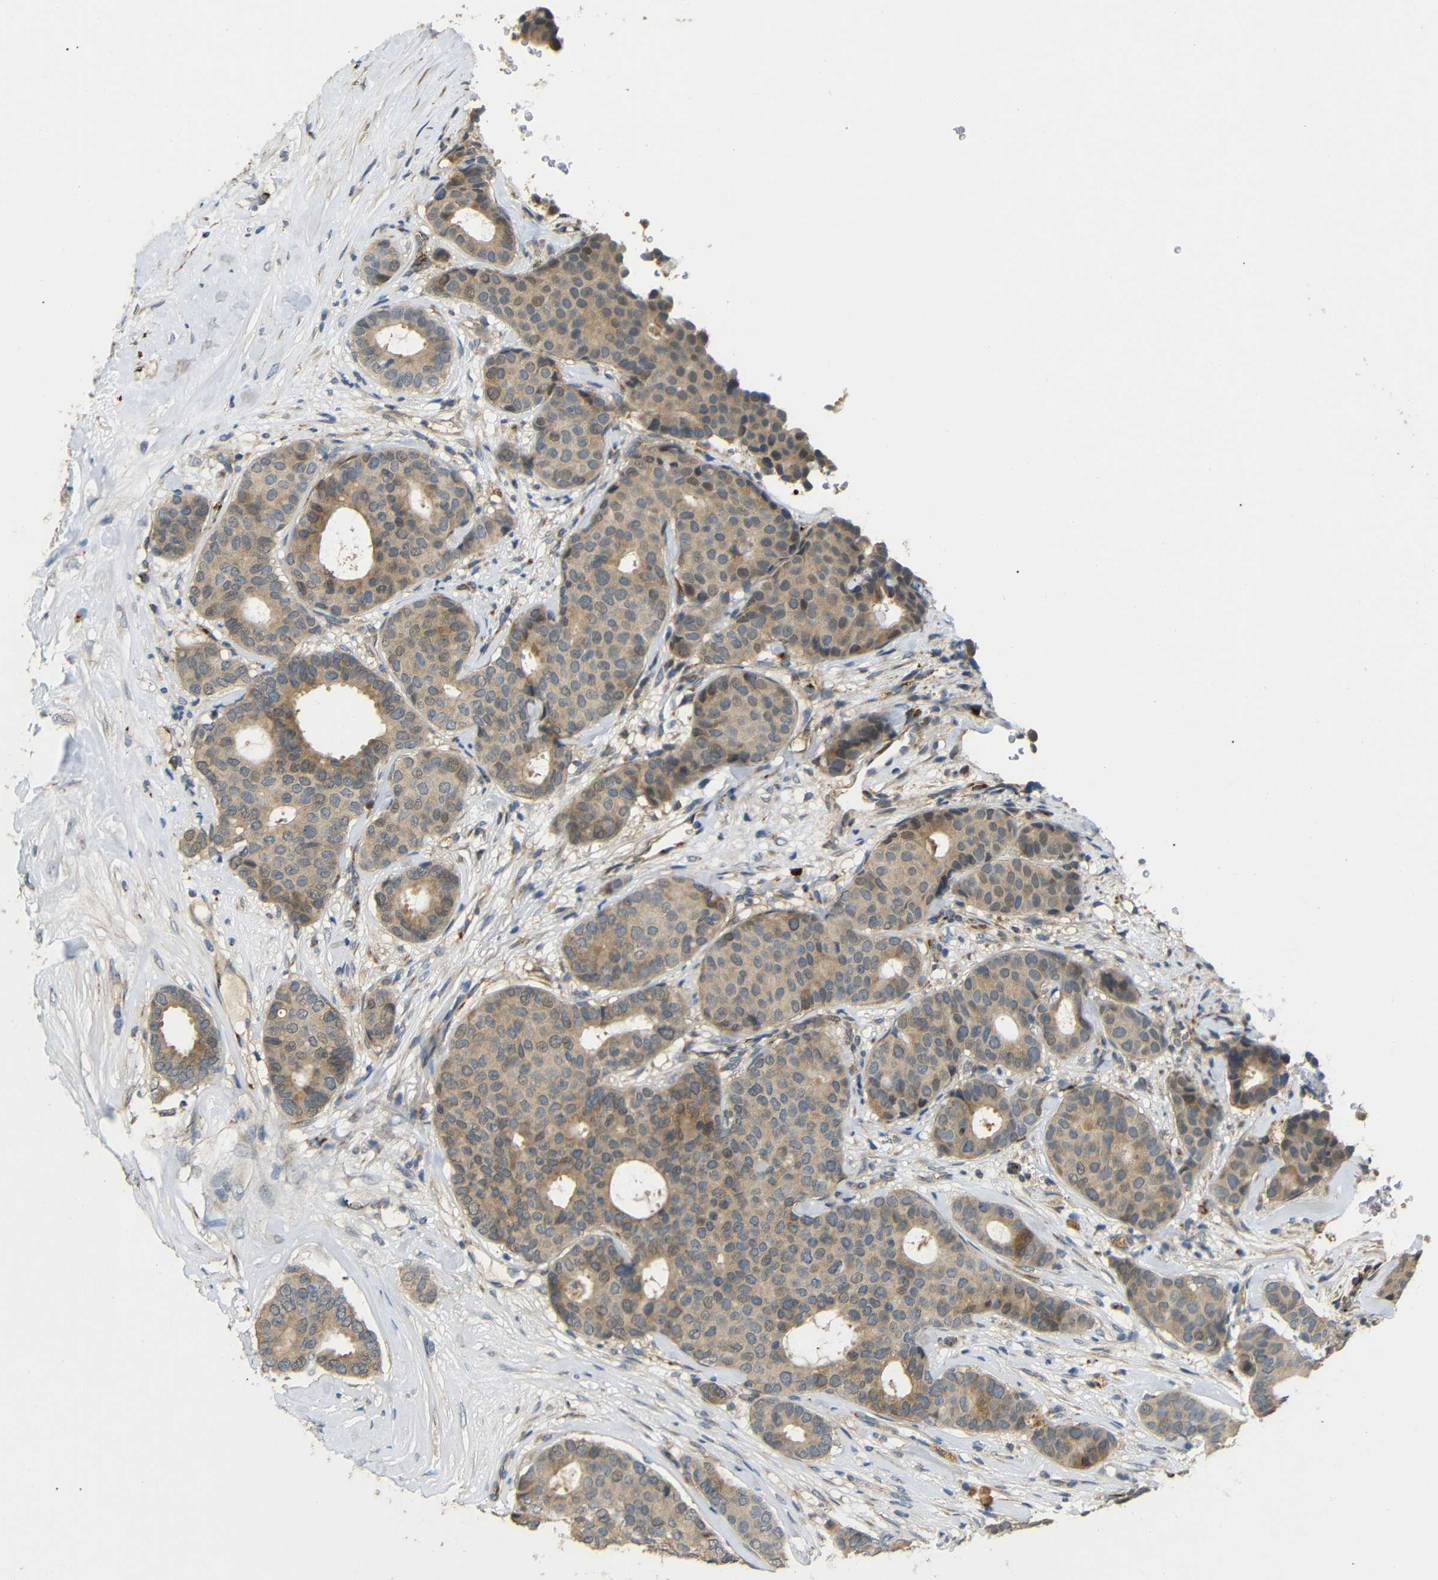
{"staining": {"intensity": "weak", "quantity": ">75%", "location": "cytoplasmic/membranous"}, "tissue": "breast cancer", "cell_type": "Tumor cells", "image_type": "cancer", "snomed": [{"axis": "morphology", "description": "Duct carcinoma"}, {"axis": "topography", "description": "Breast"}], "caption": "Breast cancer (intraductal carcinoma) stained with a protein marker displays weak staining in tumor cells.", "gene": "ATP7A", "patient": {"sex": "female", "age": 75}}